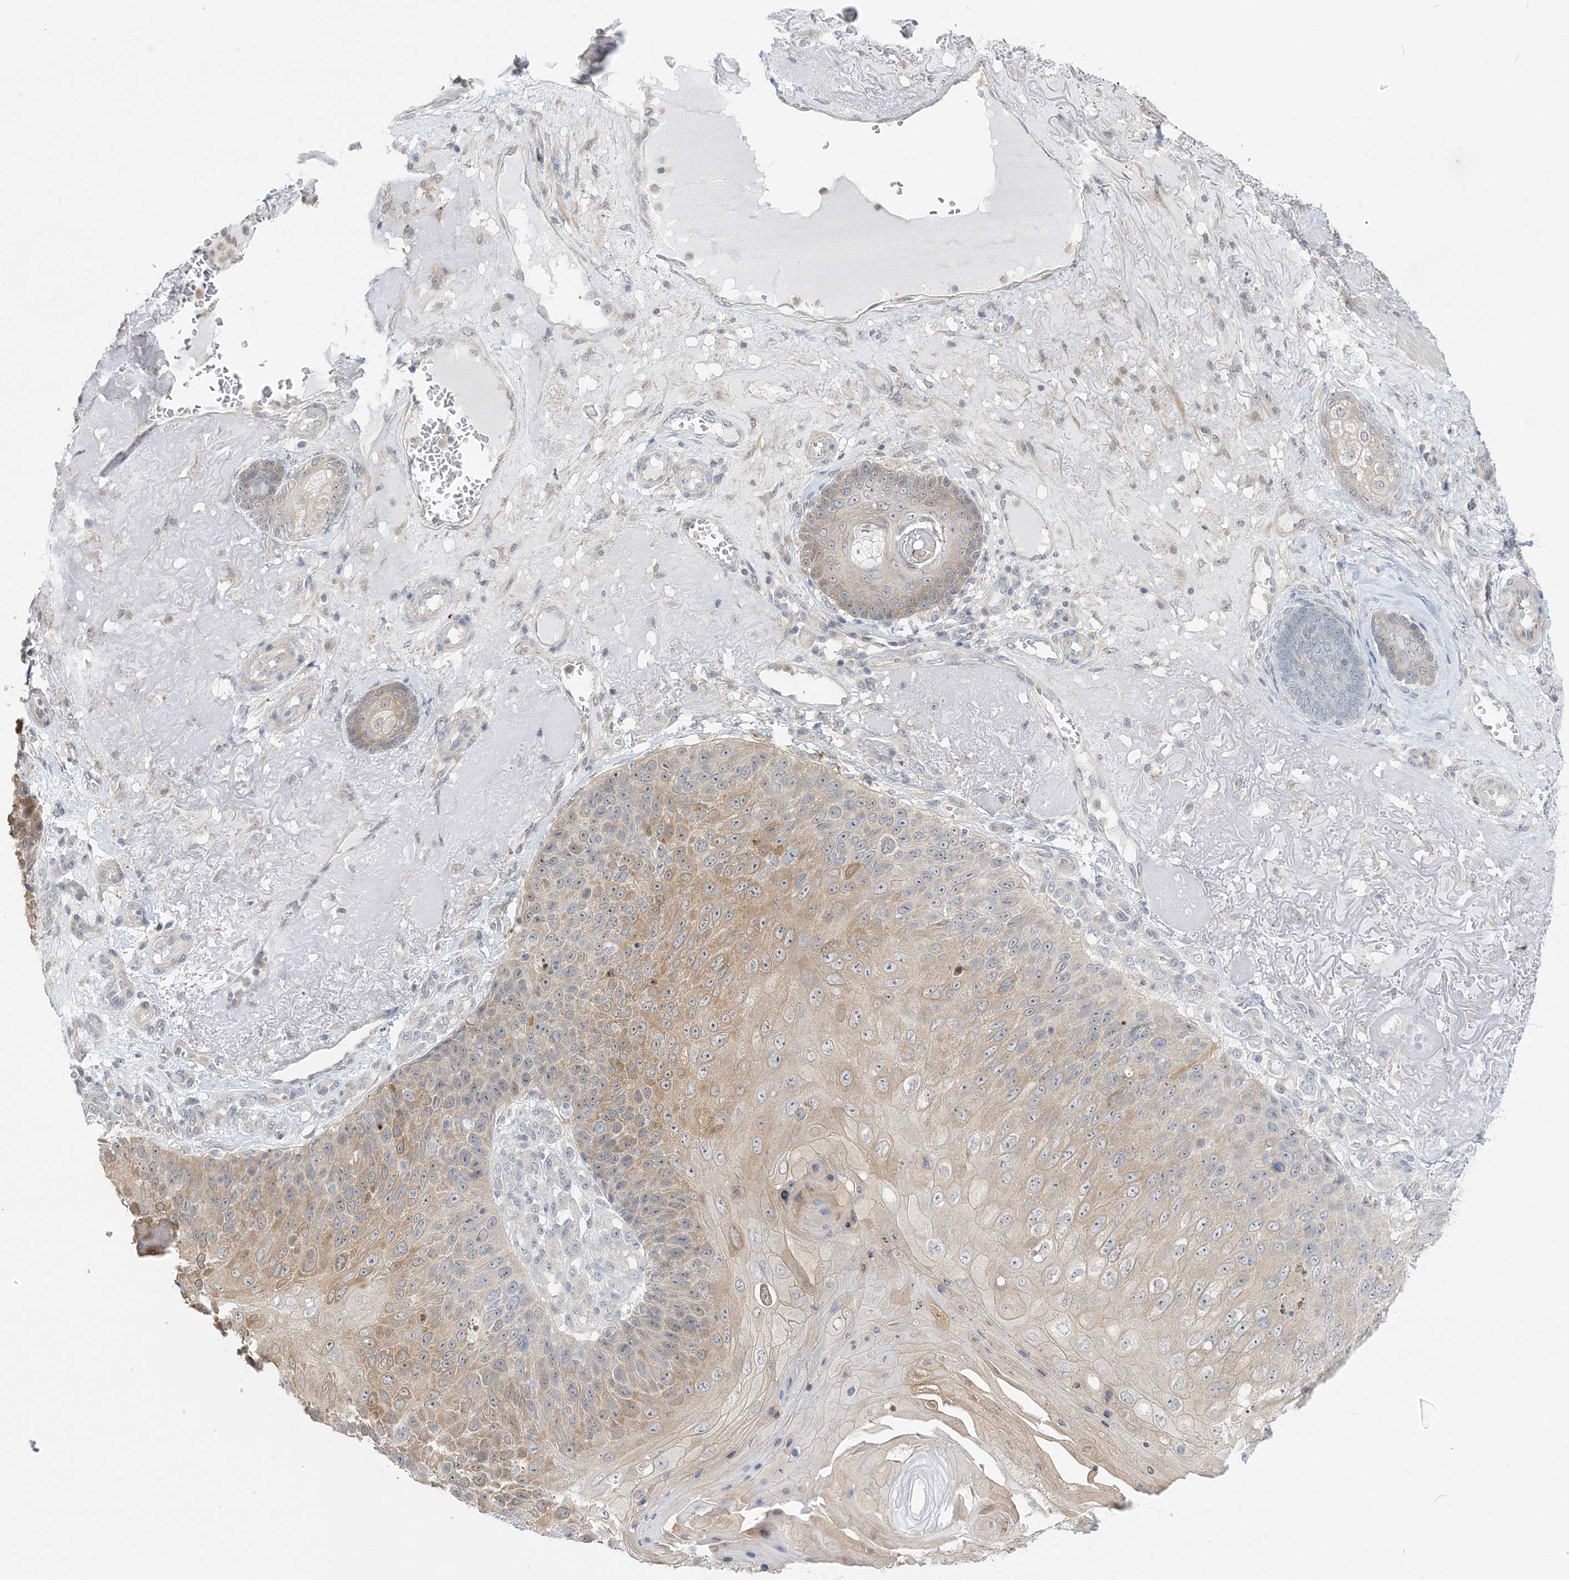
{"staining": {"intensity": "moderate", "quantity": "<25%", "location": "cytoplasmic/membranous"}, "tissue": "skin cancer", "cell_type": "Tumor cells", "image_type": "cancer", "snomed": [{"axis": "morphology", "description": "Squamous cell carcinoma, NOS"}, {"axis": "topography", "description": "Skin"}], "caption": "A high-resolution photomicrograph shows IHC staining of skin cancer (squamous cell carcinoma), which shows moderate cytoplasmic/membranous staining in approximately <25% of tumor cells.", "gene": "THADA", "patient": {"sex": "female", "age": 88}}